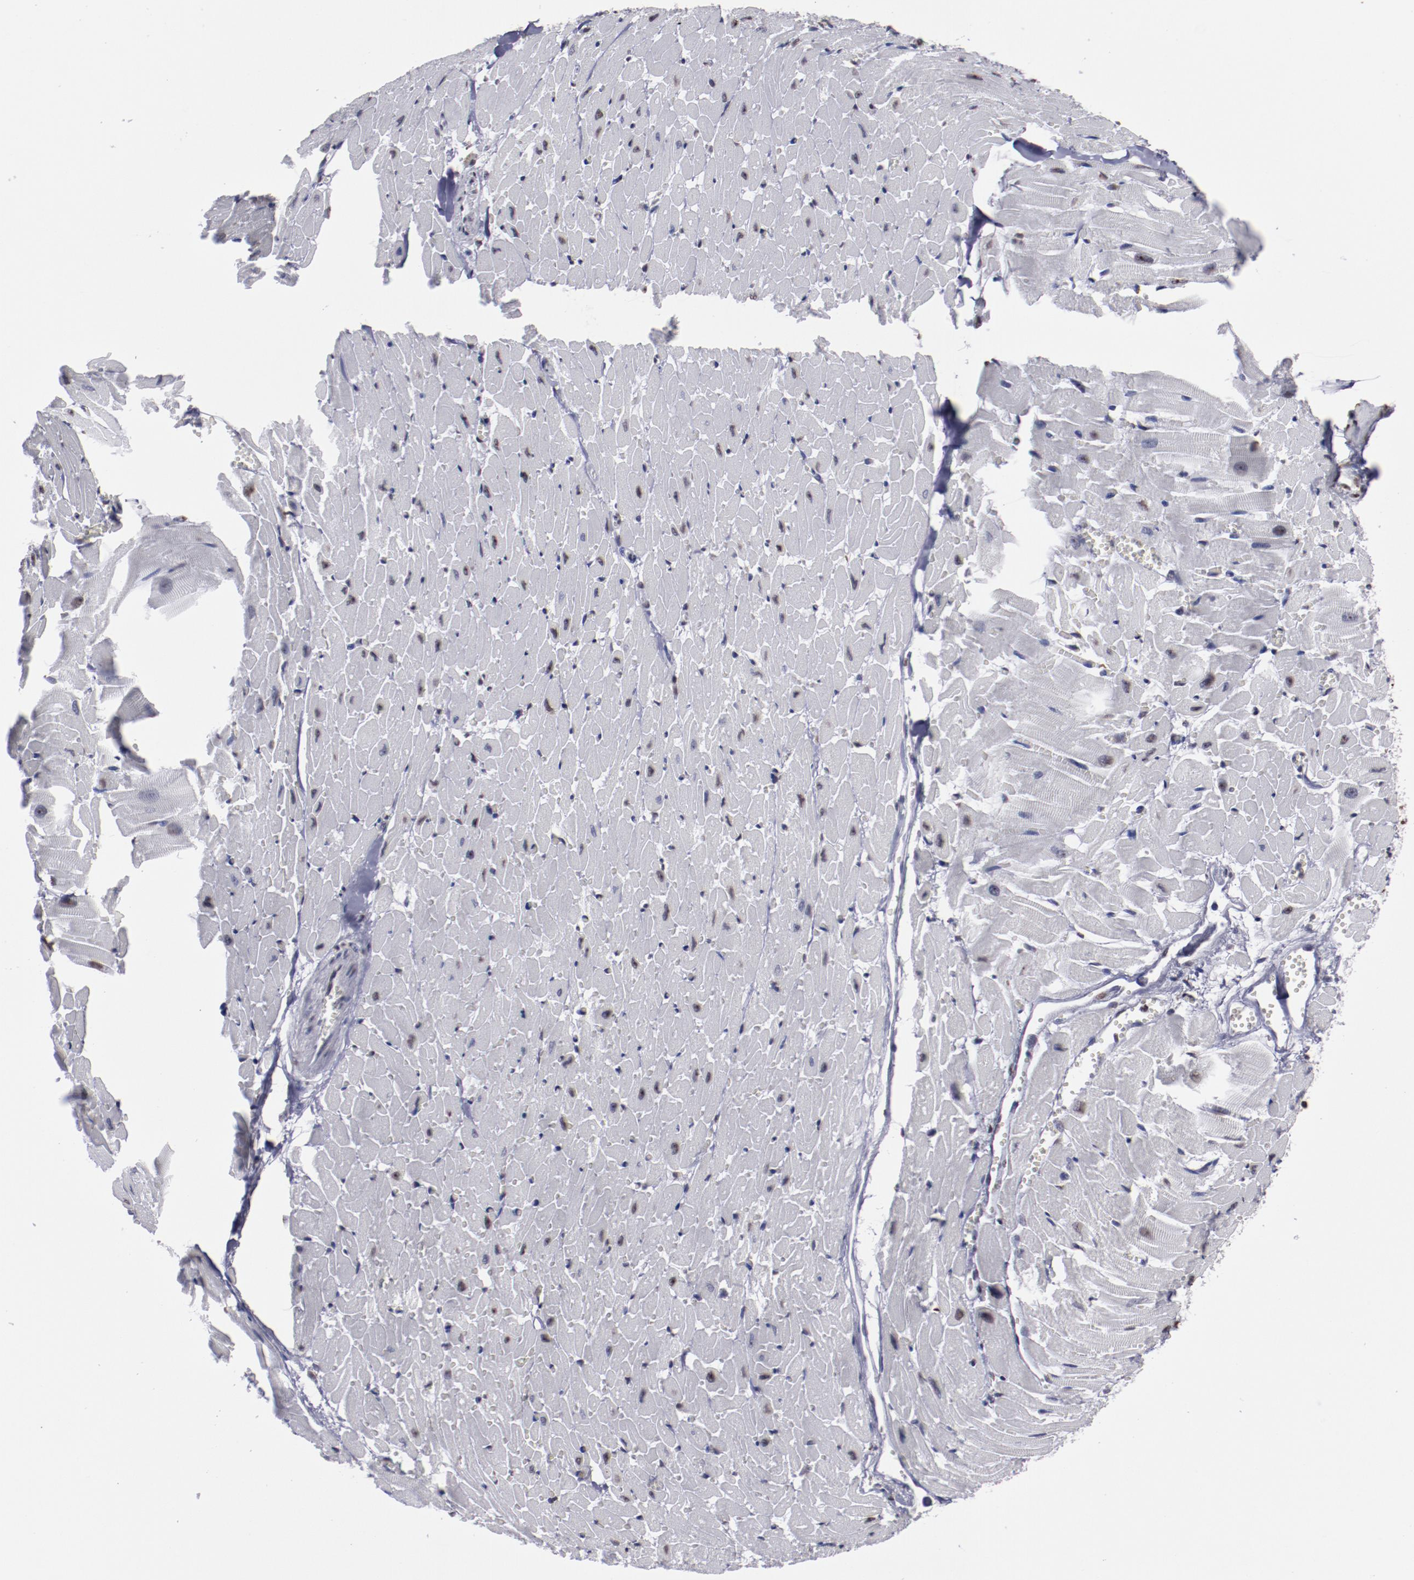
{"staining": {"intensity": "weak", "quantity": "25%-75%", "location": "nuclear"}, "tissue": "heart muscle", "cell_type": "Cardiomyocytes", "image_type": "normal", "snomed": [{"axis": "morphology", "description": "Normal tissue, NOS"}, {"axis": "topography", "description": "Heart"}], "caption": "IHC (DAB) staining of unremarkable human heart muscle displays weak nuclear protein positivity in about 25%-75% of cardiomyocytes.", "gene": "HNRNPA1L3", "patient": {"sex": "female", "age": 19}}